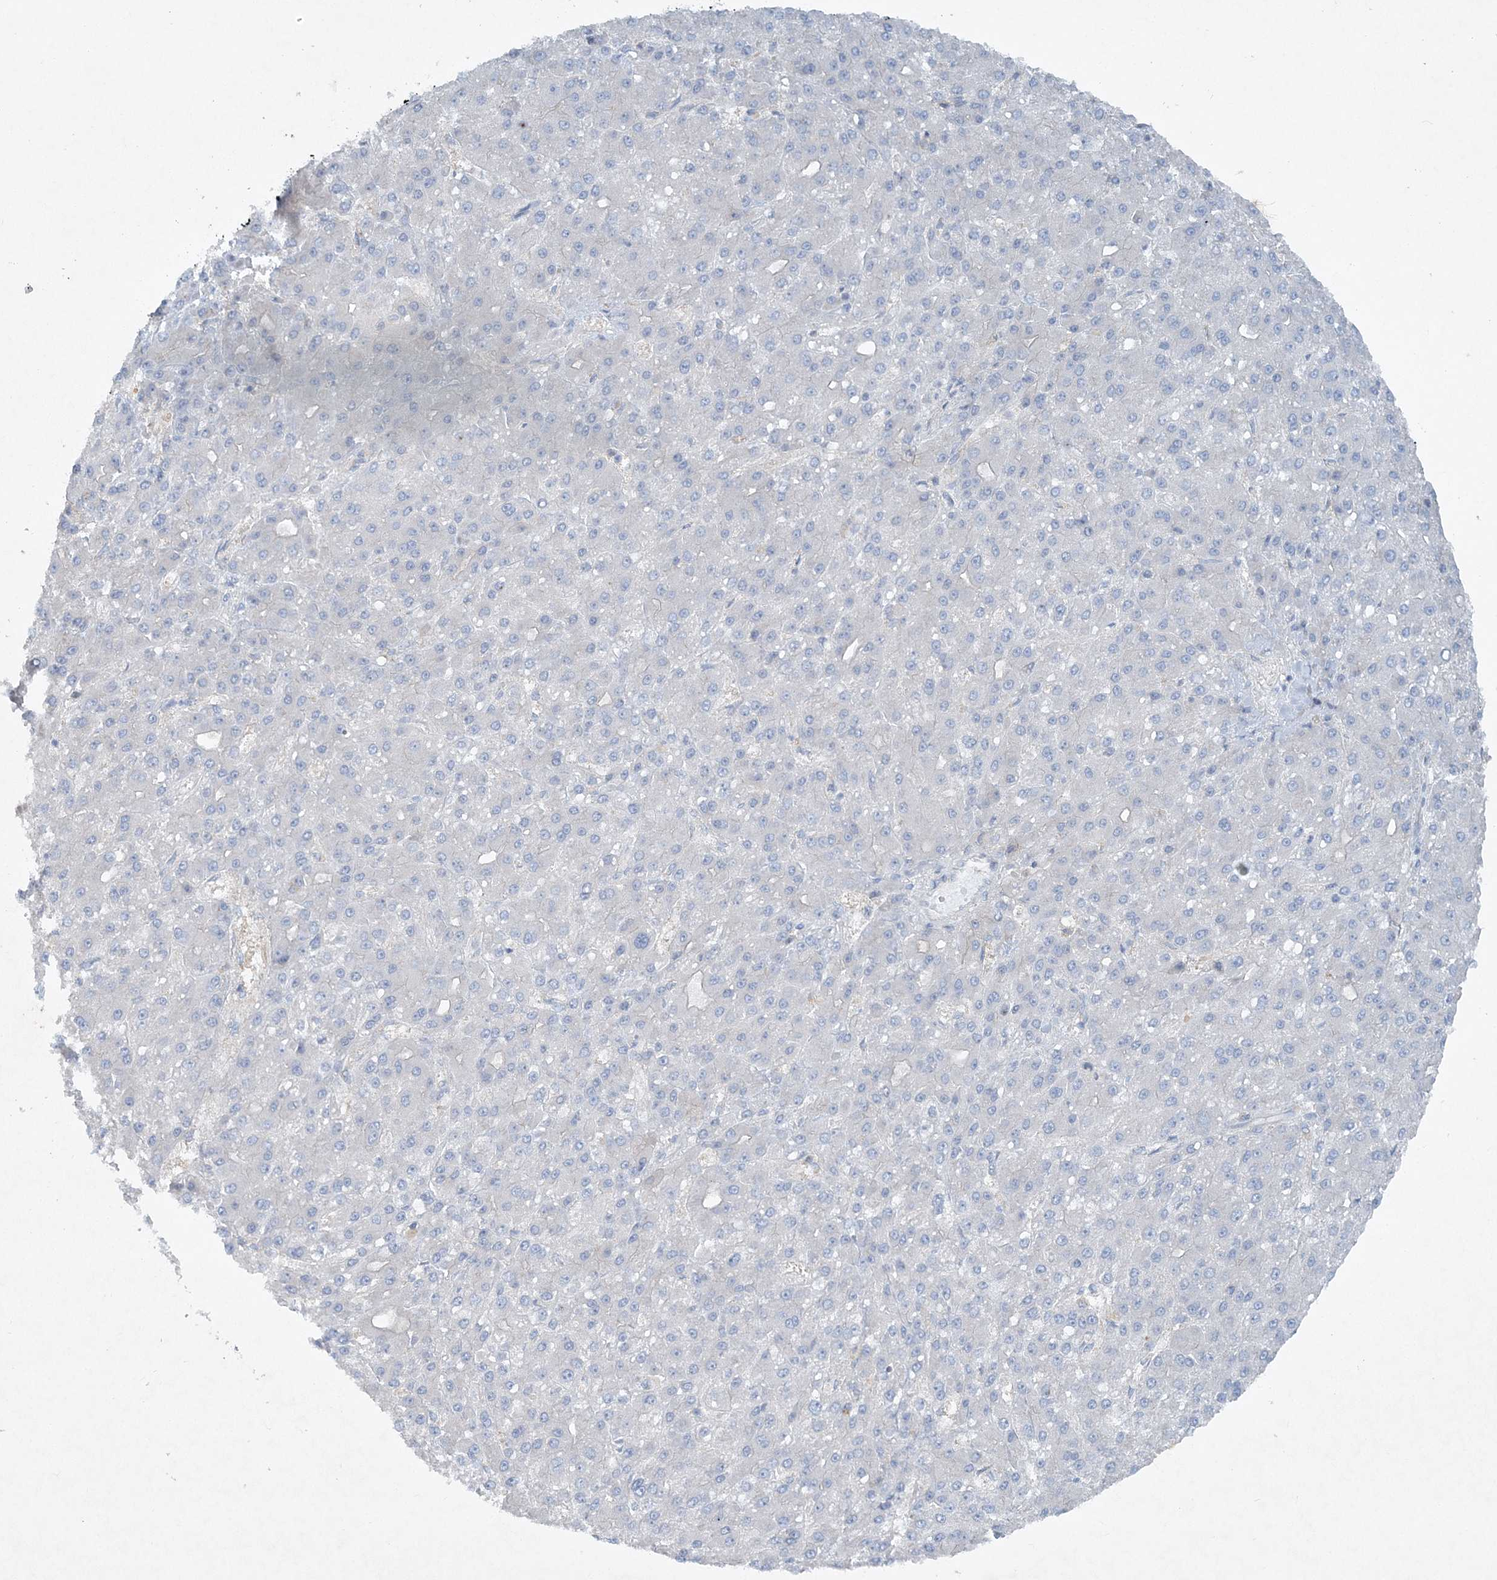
{"staining": {"intensity": "negative", "quantity": "none", "location": "none"}, "tissue": "liver cancer", "cell_type": "Tumor cells", "image_type": "cancer", "snomed": [{"axis": "morphology", "description": "Carcinoma, Hepatocellular, NOS"}, {"axis": "topography", "description": "Liver"}], "caption": "Immunohistochemical staining of hepatocellular carcinoma (liver) displays no significant expression in tumor cells.", "gene": "ATP11A", "patient": {"sex": "male", "age": 67}}